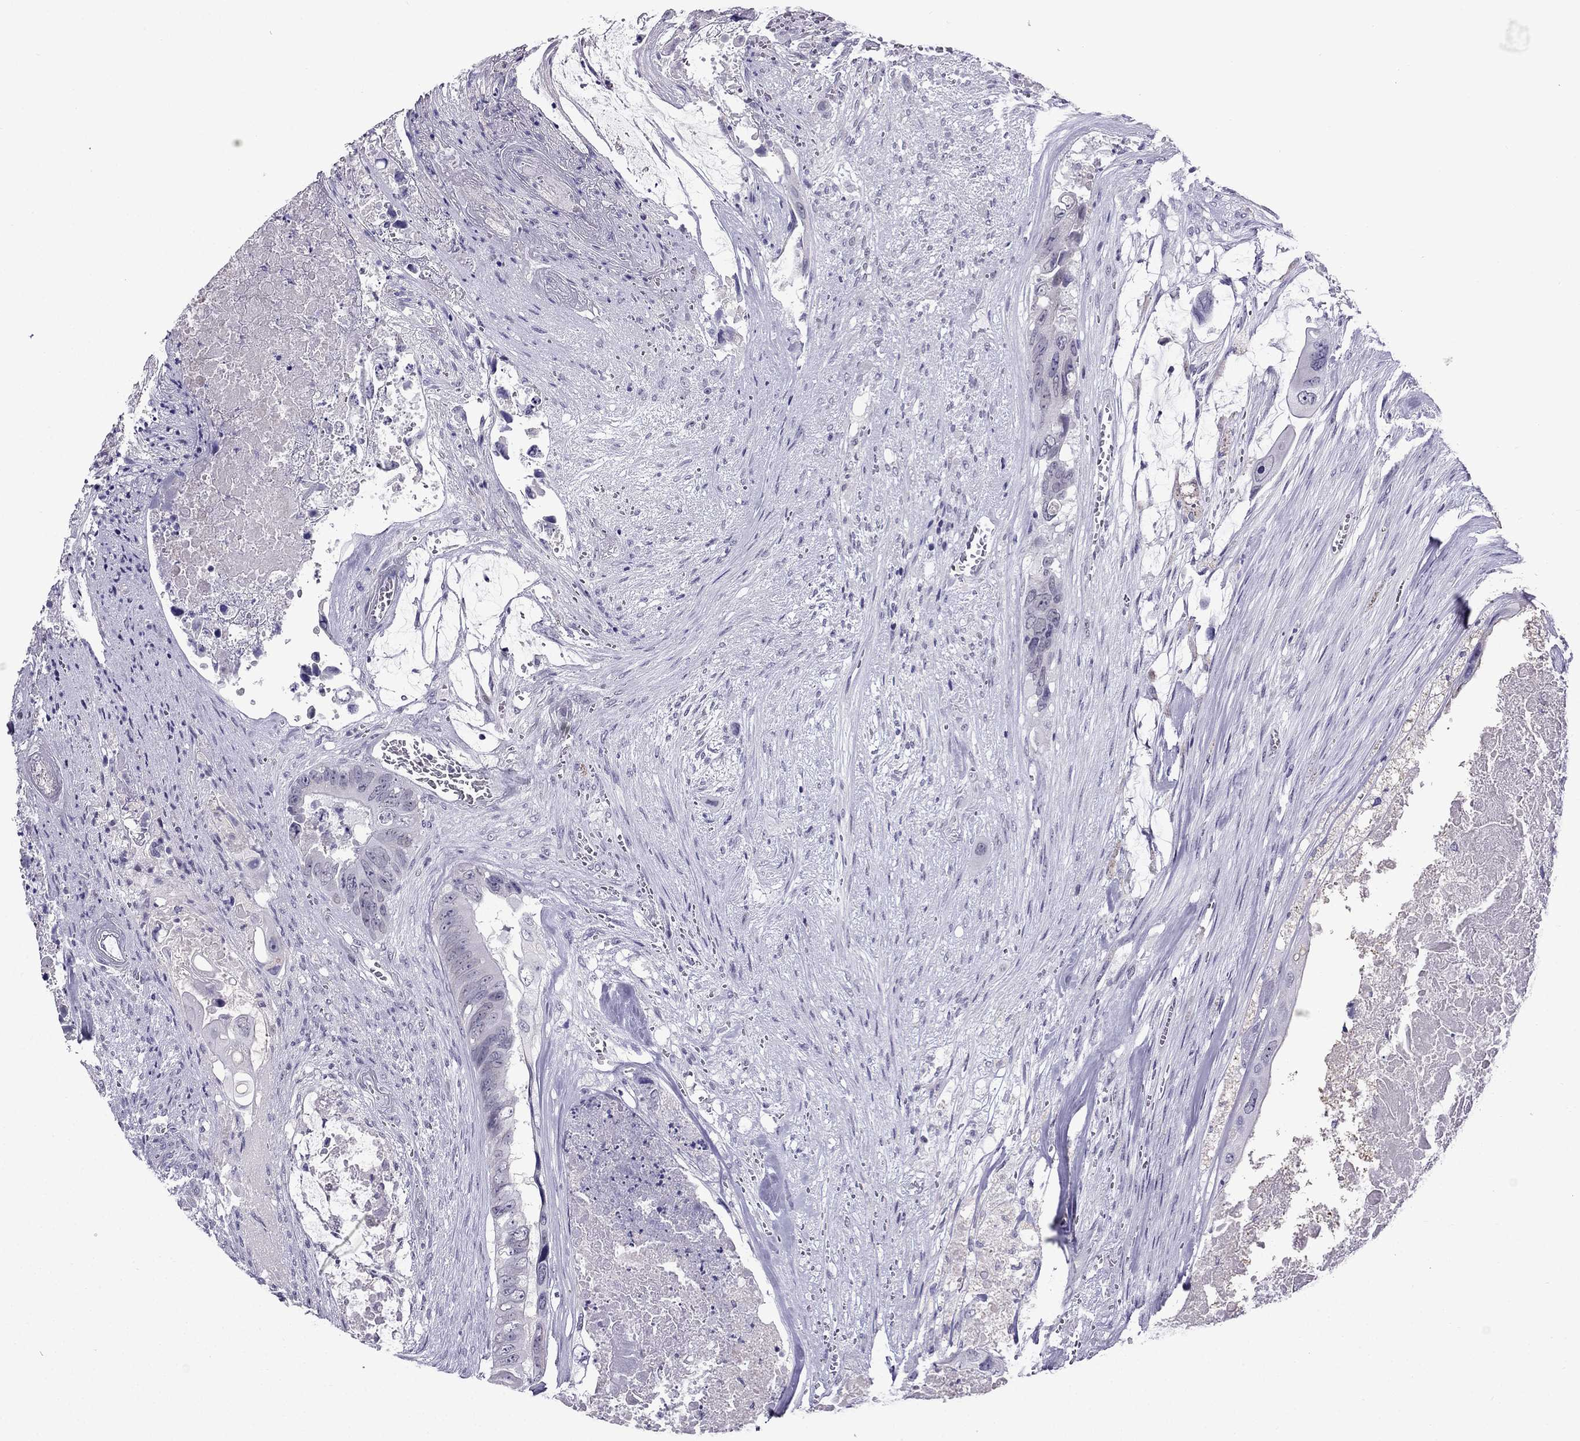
{"staining": {"intensity": "negative", "quantity": "none", "location": "none"}, "tissue": "colorectal cancer", "cell_type": "Tumor cells", "image_type": "cancer", "snomed": [{"axis": "morphology", "description": "Adenocarcinoma, NOS"}, {"axis": "topography", "description": "Rectum"}], "caption": "High power microscopy histopathology image of an immunohistochemistry (IHC) image of colorectal adenocarcinoma, revealing no significant positivity in tumor cells. Brightfield microscopy of immunohistochemistry (IHC) stained with DAB (3,3'-diaminobenzidine) (brown) and hematoxylin (blue), captured at high magnification.", "gene": "MYLK3", "patient": {"sex": "male", "age": 63}}